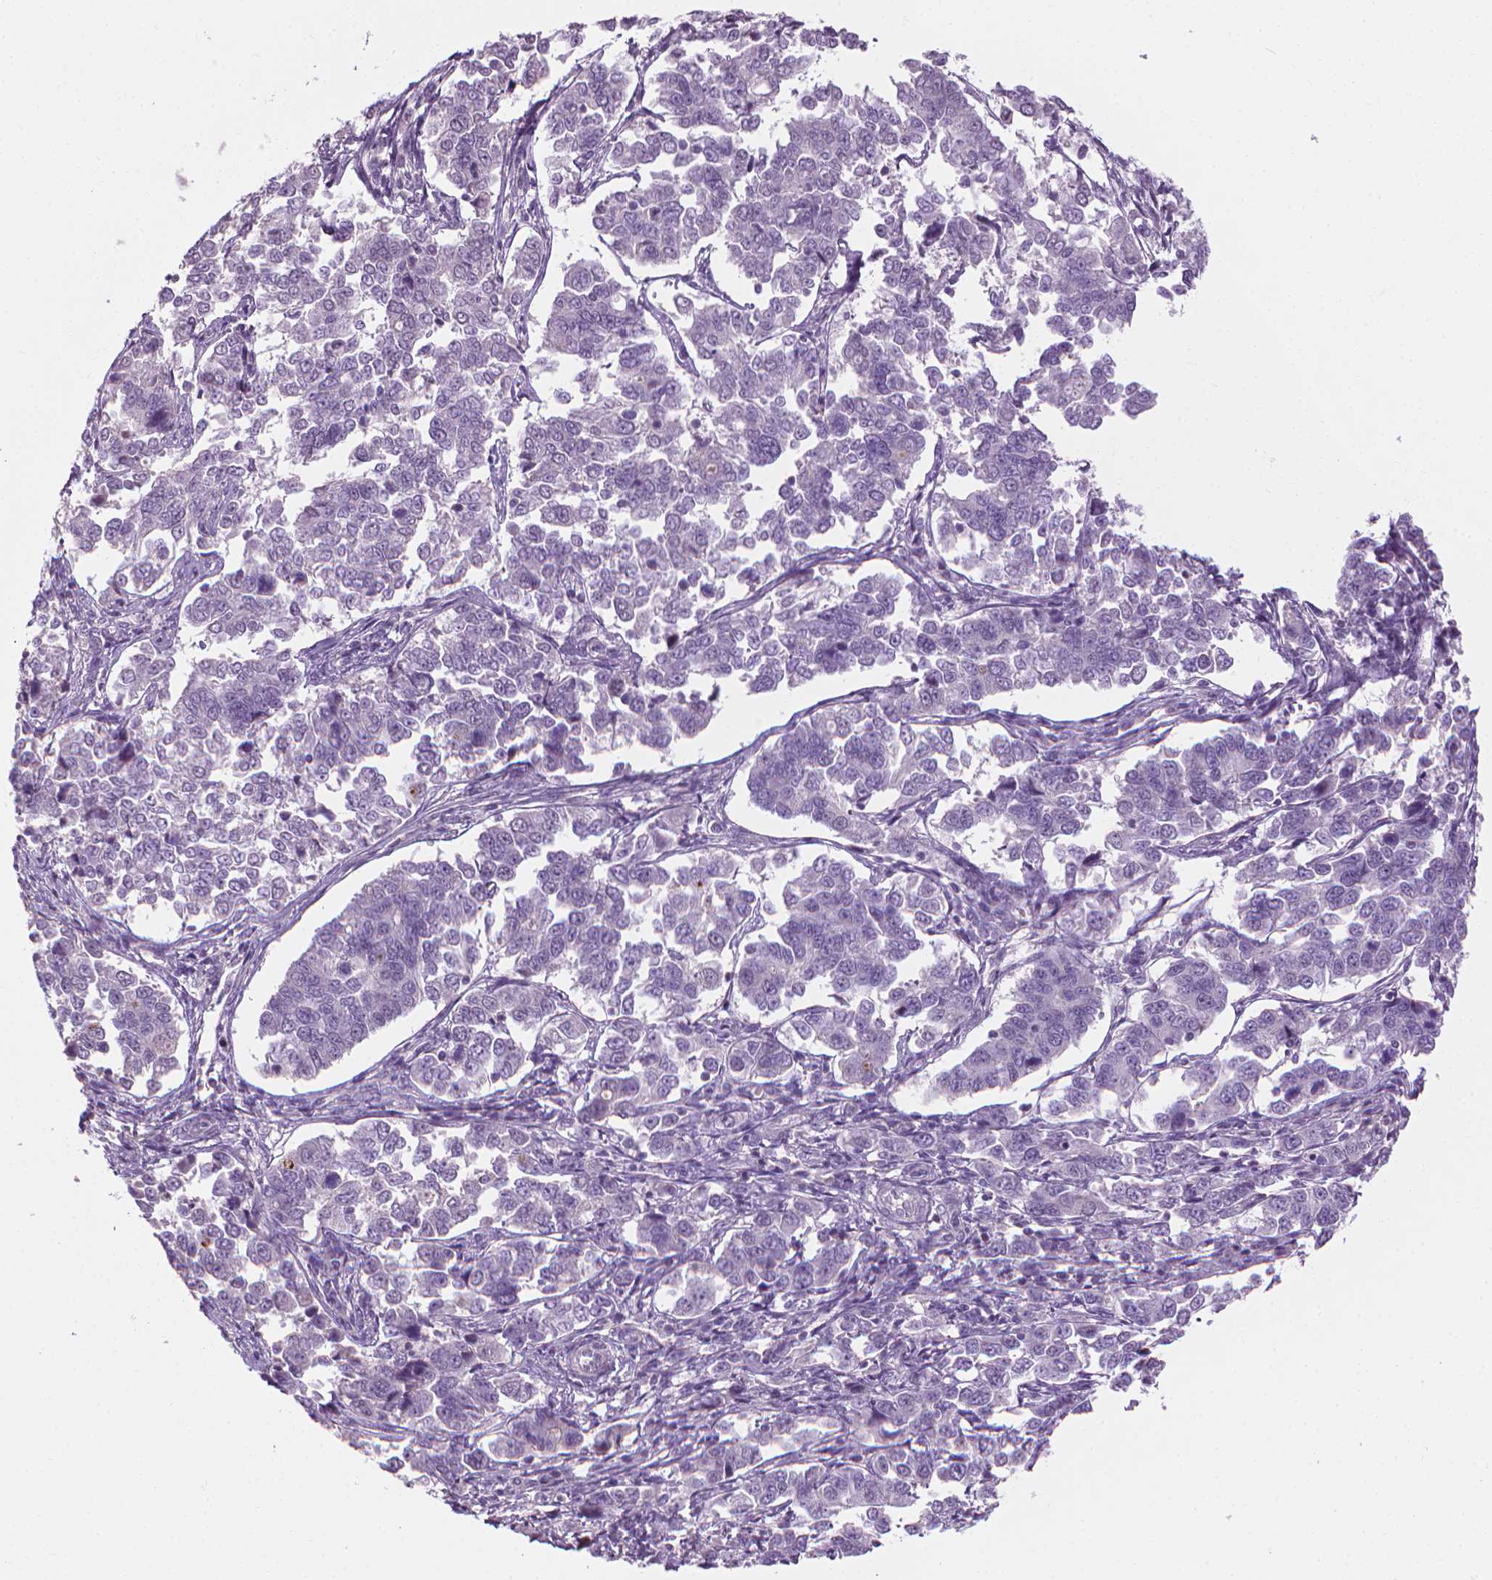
{"staining": {"intensity": "negative", "quantity": "none", "location": "none"}, "tissue": "endometrial cancer", "cell_type": "Tumor cells", "image_type": "cancer", "snomed": [{"axis": "morphology", "description": "Adenocarcinoma, NOS"}, {"axis": "topography", "description": "Endometrium"}], "caption": "An immunohistochemistry (IHC) micrograph of endometrial adenocarcinoma is shown. There is no staining in tumor cells of endometrial adenocarcinoma.", "gene": "SAXO2", "patient": {"sex": "female", "age": 43}}